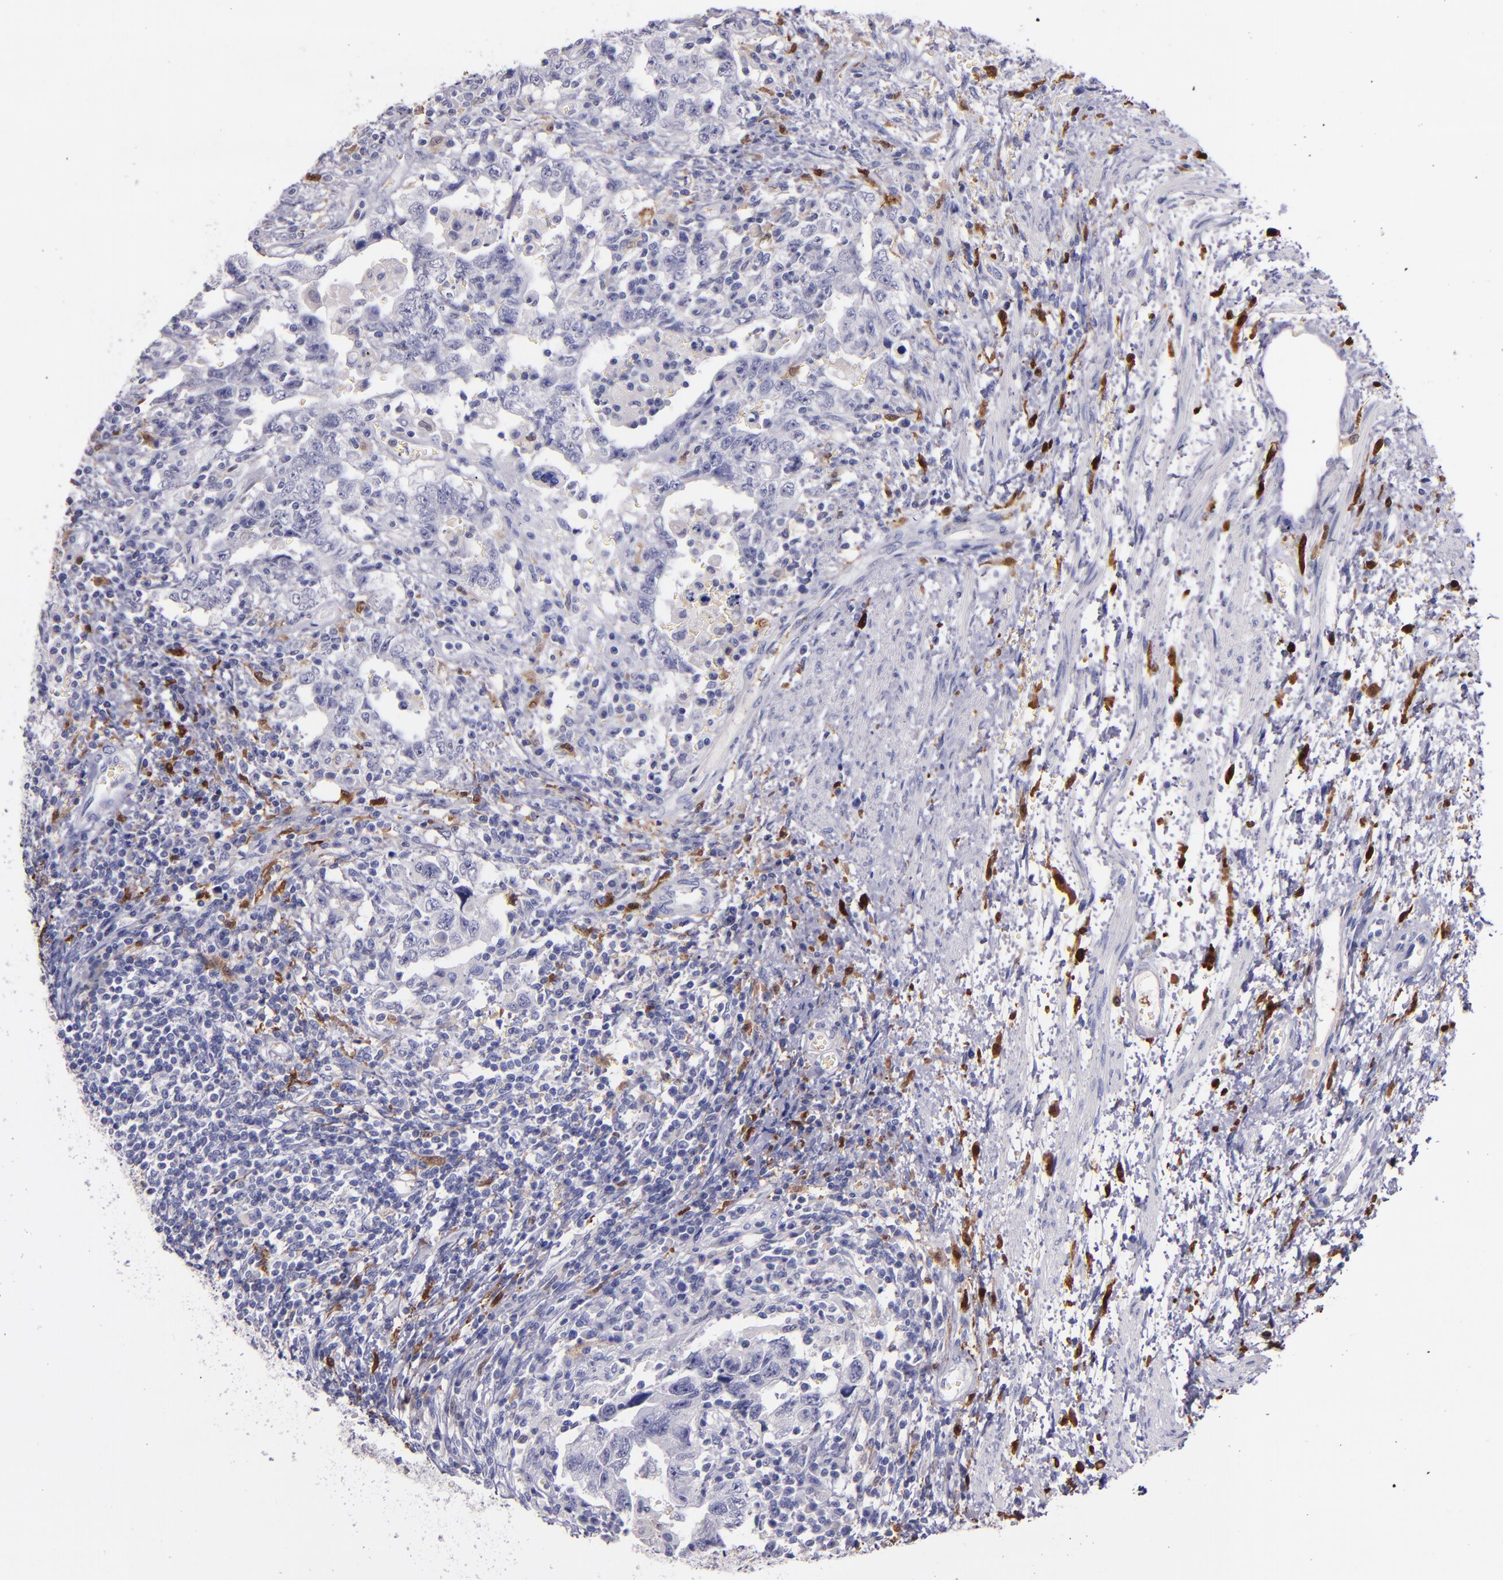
{"staining": {"intensity": "negative", "quantity": "none", "location": "none"}, "tissue": "testis cancer", "cell_type": "Tumor cells", "image_type": "cancer", "snomed": [{"axis": "morphology", "description": "Carcinoma, Embryonal, NOS"}, {"axis": "topography", "description": "Testis"}], "caption": "Tumor cells show no significant protein staining in testis cancer.", "gene": "F13A1", "patient": {"sex": "male", "age": 26}}